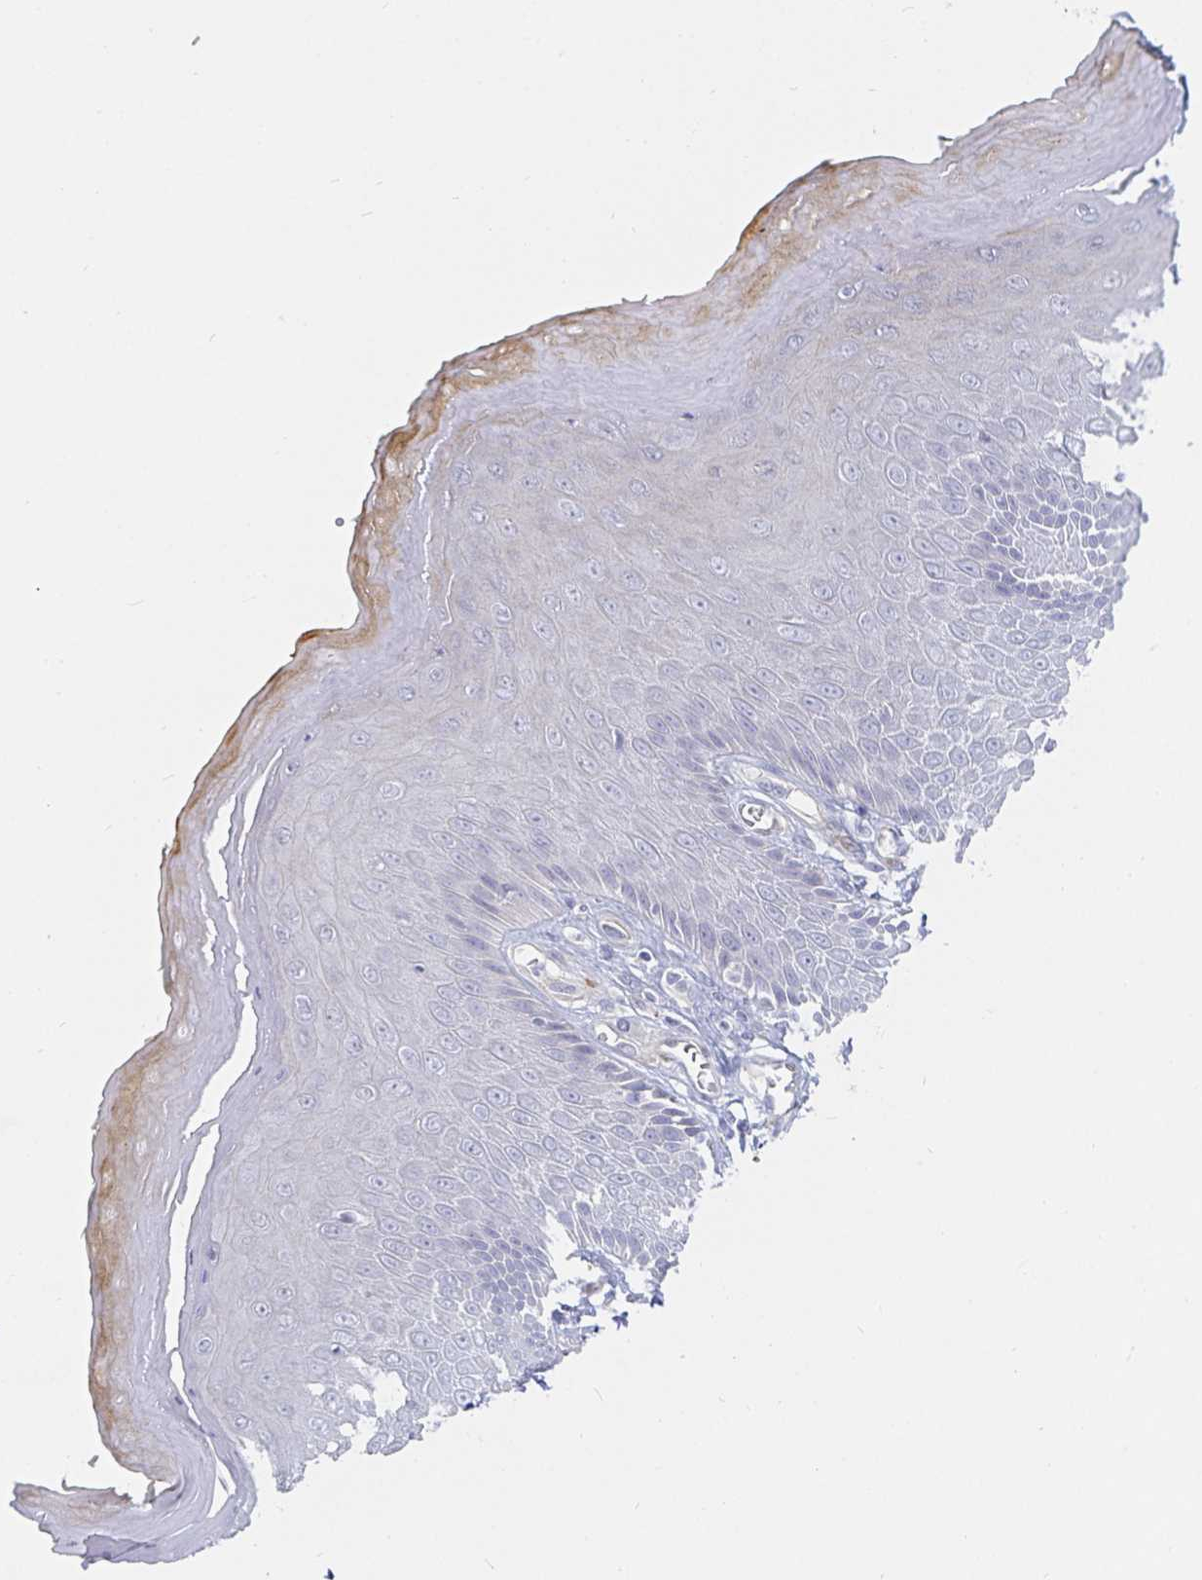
{"staining": {"intensity": "negative", "quantity": "none", "location": "none"}, "tissue": "skin", "cell_type": "Epidermal cells", "image_type": "normal", "snomed": [{"axis": "morphology", "description": "Normal tissue, NOS"}, {"axis": "topography", "description": "Anal"}, {"axis": "topography", "description": "Peripheral nerve tissue"}], "caption": "The image demonstrates no significant staining in epidermal cells of skin.", "gene": "S100G", "patient": {"sex": "male", "age": 78}}